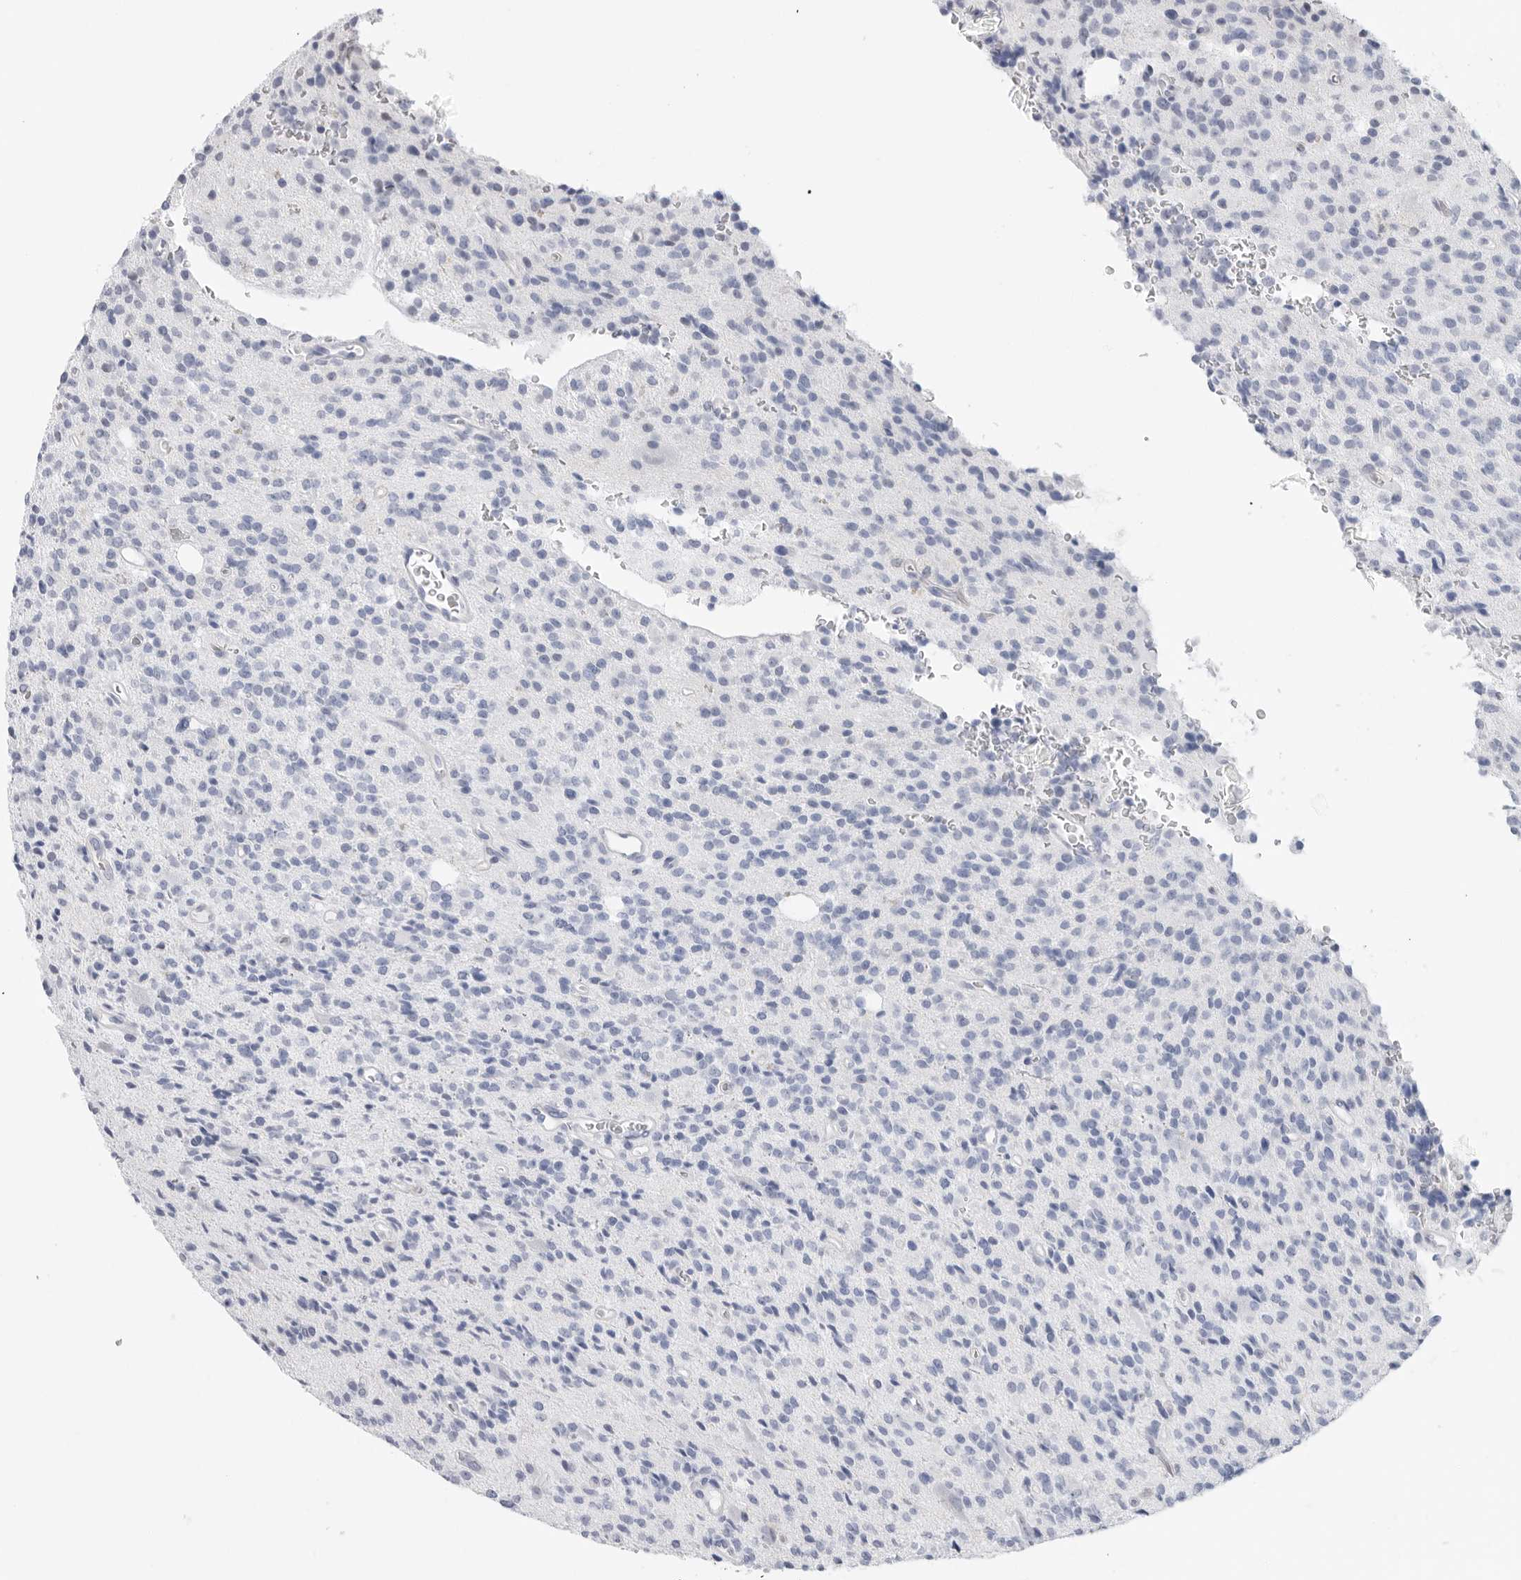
{"staining": {"intensity": "negative", "quantity": "none", "location": "none"}, "tissue": "glioma", "cell_type": "Tumor cells", "image_type": "cancer", "snomed": [{"axis": "morphology", "description": "Glioma, malignant, High grade"}, {"axis": "topography", "description": "Brain"}], "caption": "IHC photomicrograph of human high-grade glioma (malignant) stained for a protein (brown), which reveals no positivity in tumor cells. (Stains: DAB immunohistochemistry (IHC) with hematoxylin counter stain, Microscopy: brightfield microscopy at high magnification).", "gene": "ARHGEF10", "patient": {"sex": "male", "age": 34}}